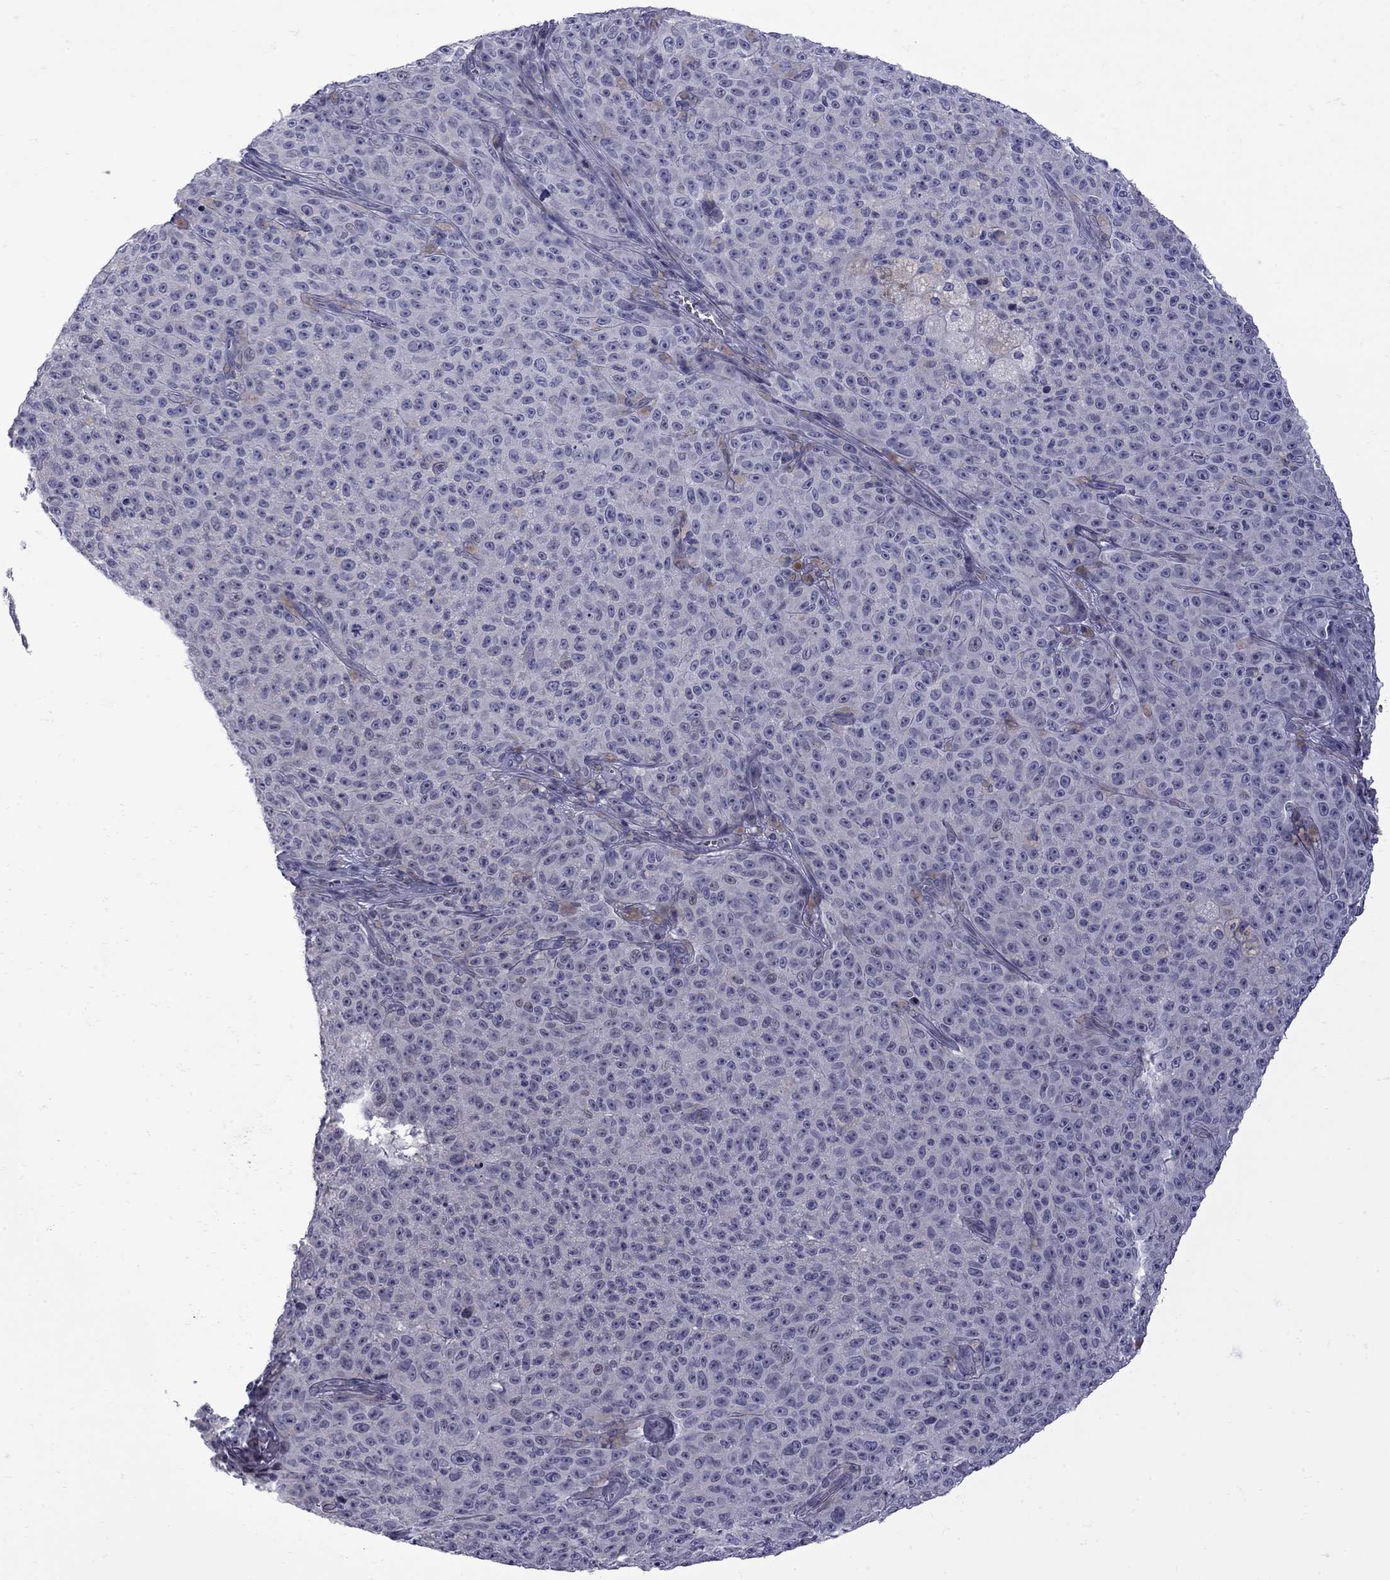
{"staining": {"intensity": "negative", "quantity": "none", "location": "none"}, "tissue": "melanoma", "cell_type": "Tumor cells", "image_type": "cancer", "snomed": [{"axis": "morphology", "description": "Malignant melanoma, NOS"}, {"axis": "topography", "description": "Skin"}], "caption": "The immunohistochemistry (IHC) micrograph has no significant staining in tumor cells of melanoma tissue. Nuclei are stained in blue.", "gene": "NRARP", "patient": {"sex": "female", "age": 82}}